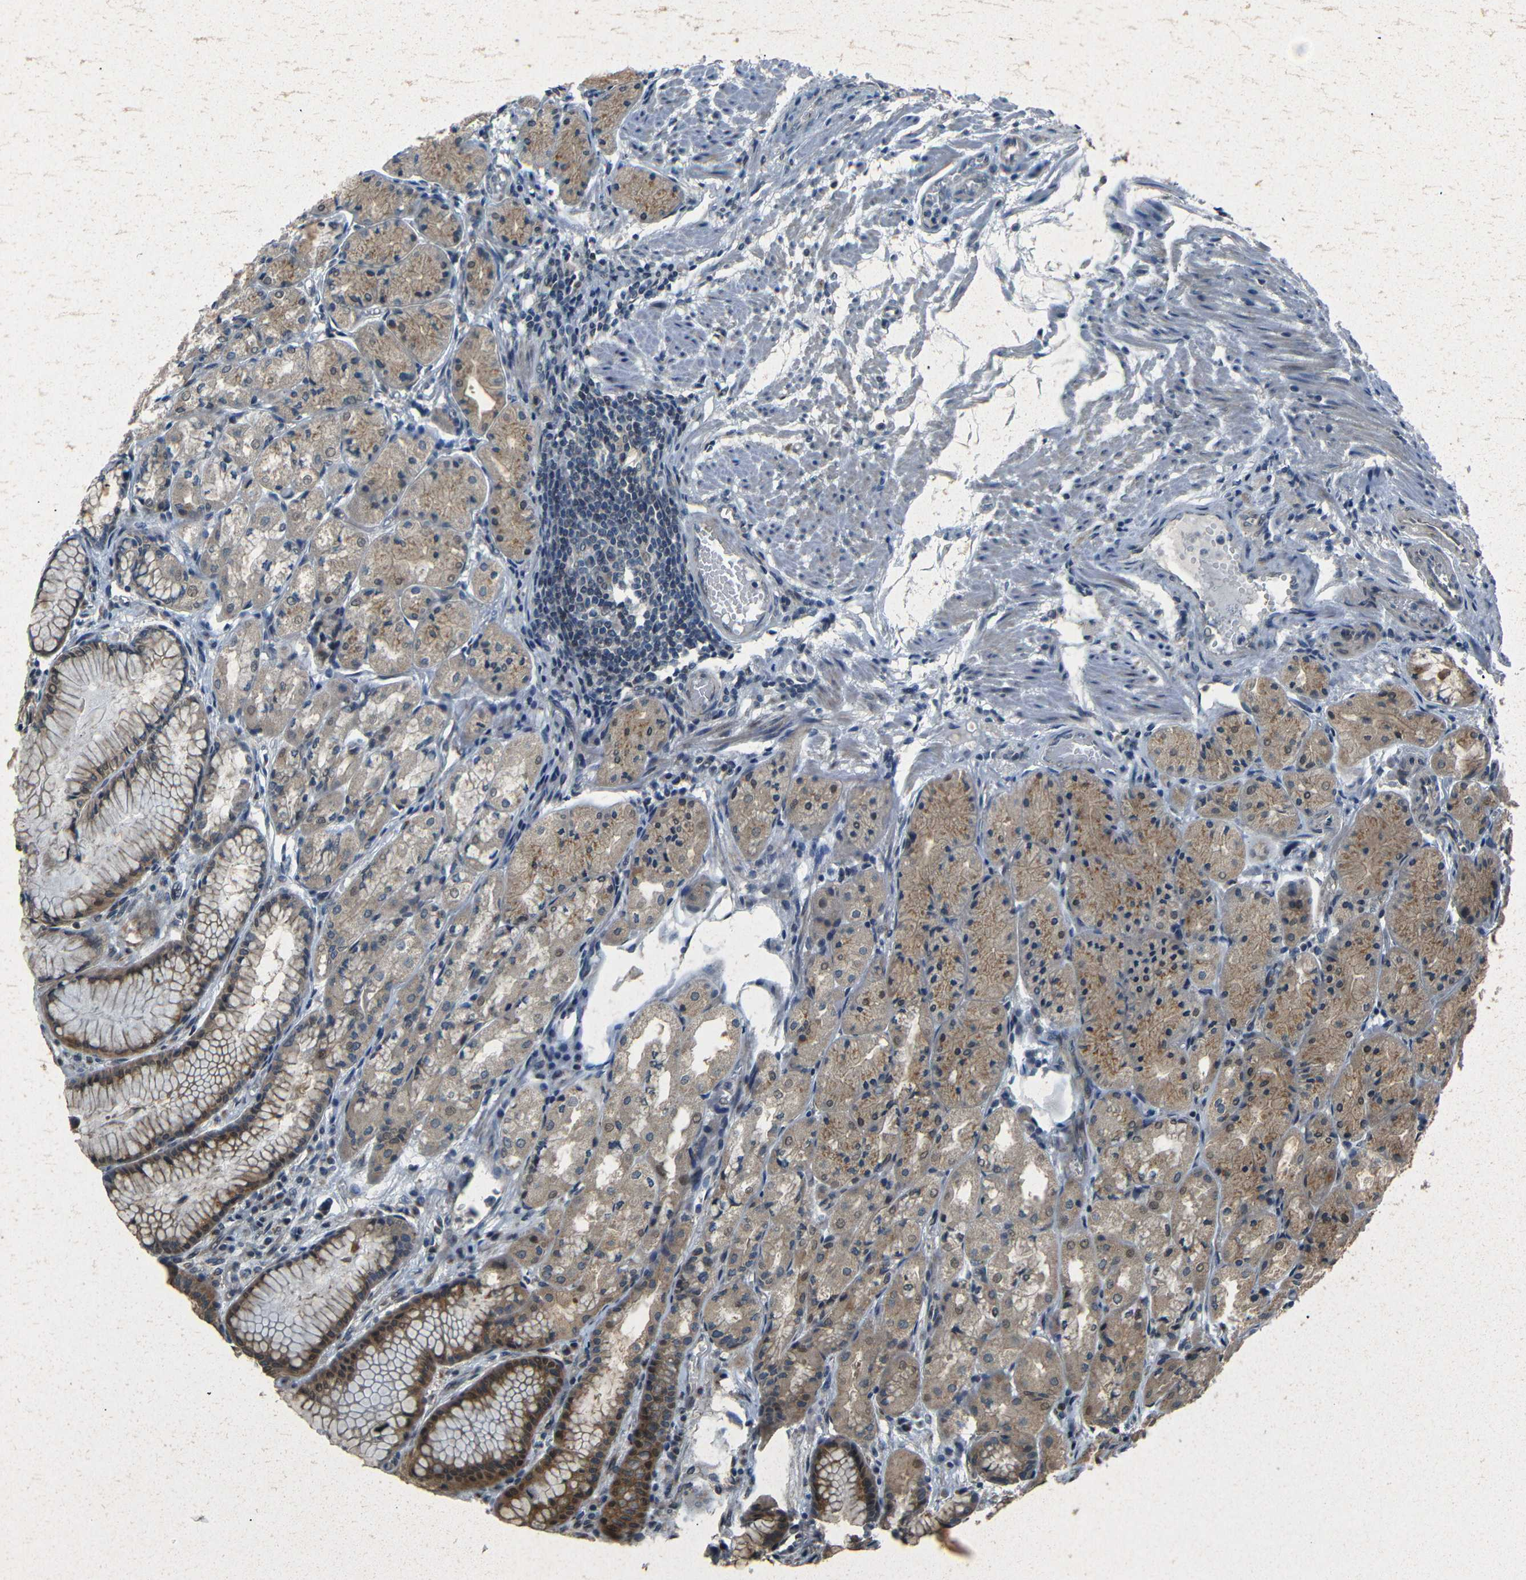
{"staining": {"intensity": "moderate", "quantity": ">75%", "location": "cytoplasmic/membranous,nuclear"}, "tissue": "stomach", "cell_type": "Glandular cells", "image_type": "normal", "snomed": [{"axis": "morphology", "description": "Normal tissue, NOS"}, {"axis": "topography", "description": "Stomach, upper"}], "caption": "An image of stomach stained for a protein exhibits moderate cytoplasmic/membranous,nuclear brown staining in glandular cells.", "gene": "AKAP9", "patient": {"sex": "male", "age": 72}}